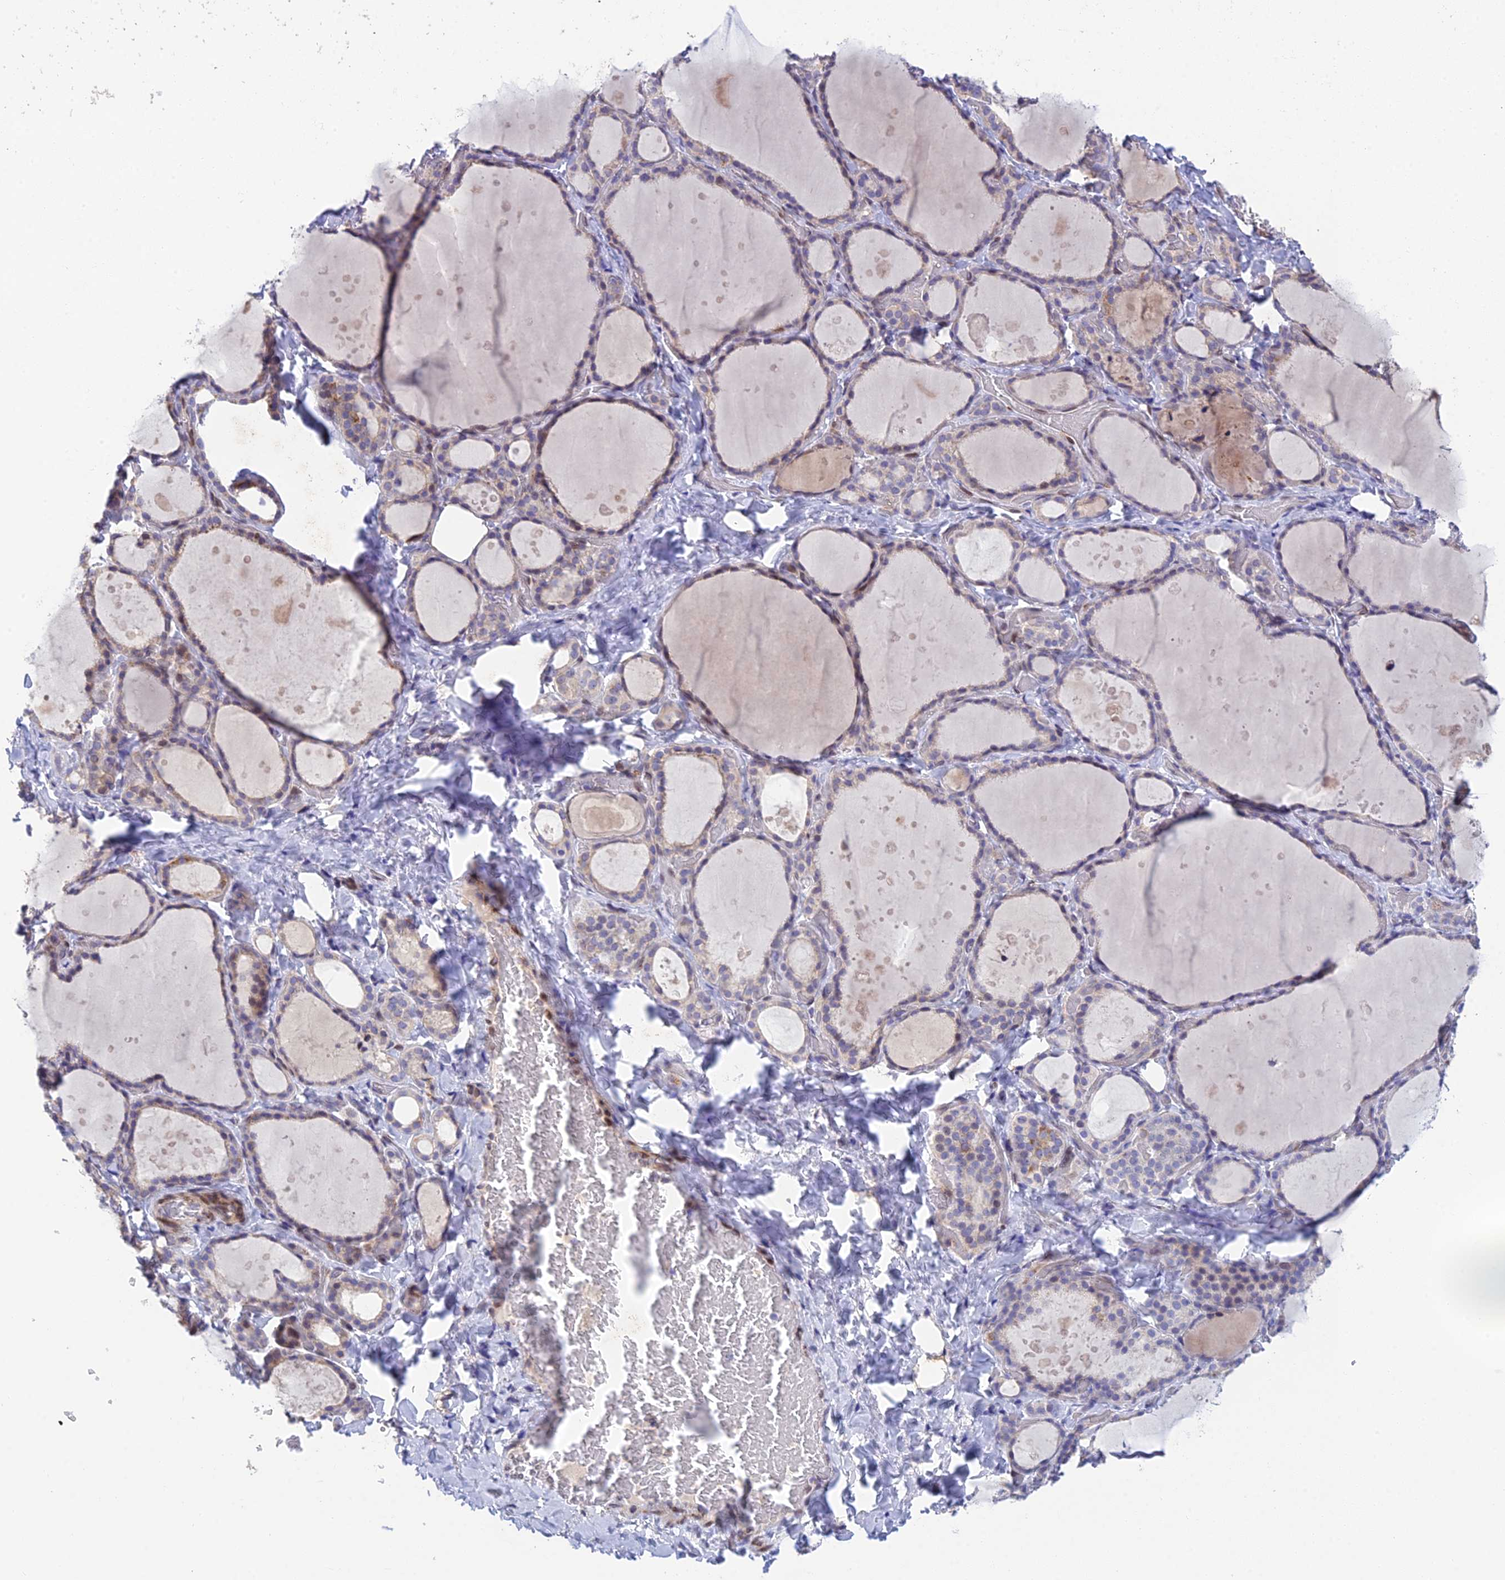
{"staining": {"intensity": "weak", "quantity": "<25%", "location": "cytoplasmic/membranous"}, "tissue": "thyroid gland", "cell_type": "Glandular cells", "image_type": "normal", "snomed": [{"axis": "morphology", "description": "Normal tissue, NOS"}, {"axis": "topography", "description": "Thyroid gland"}], "caption": "The histopathology image displays no significant staining in glandular cells of thyroid gland.", "gene": "MGAT2", "patient": {"sex": "female", "age": 44}}